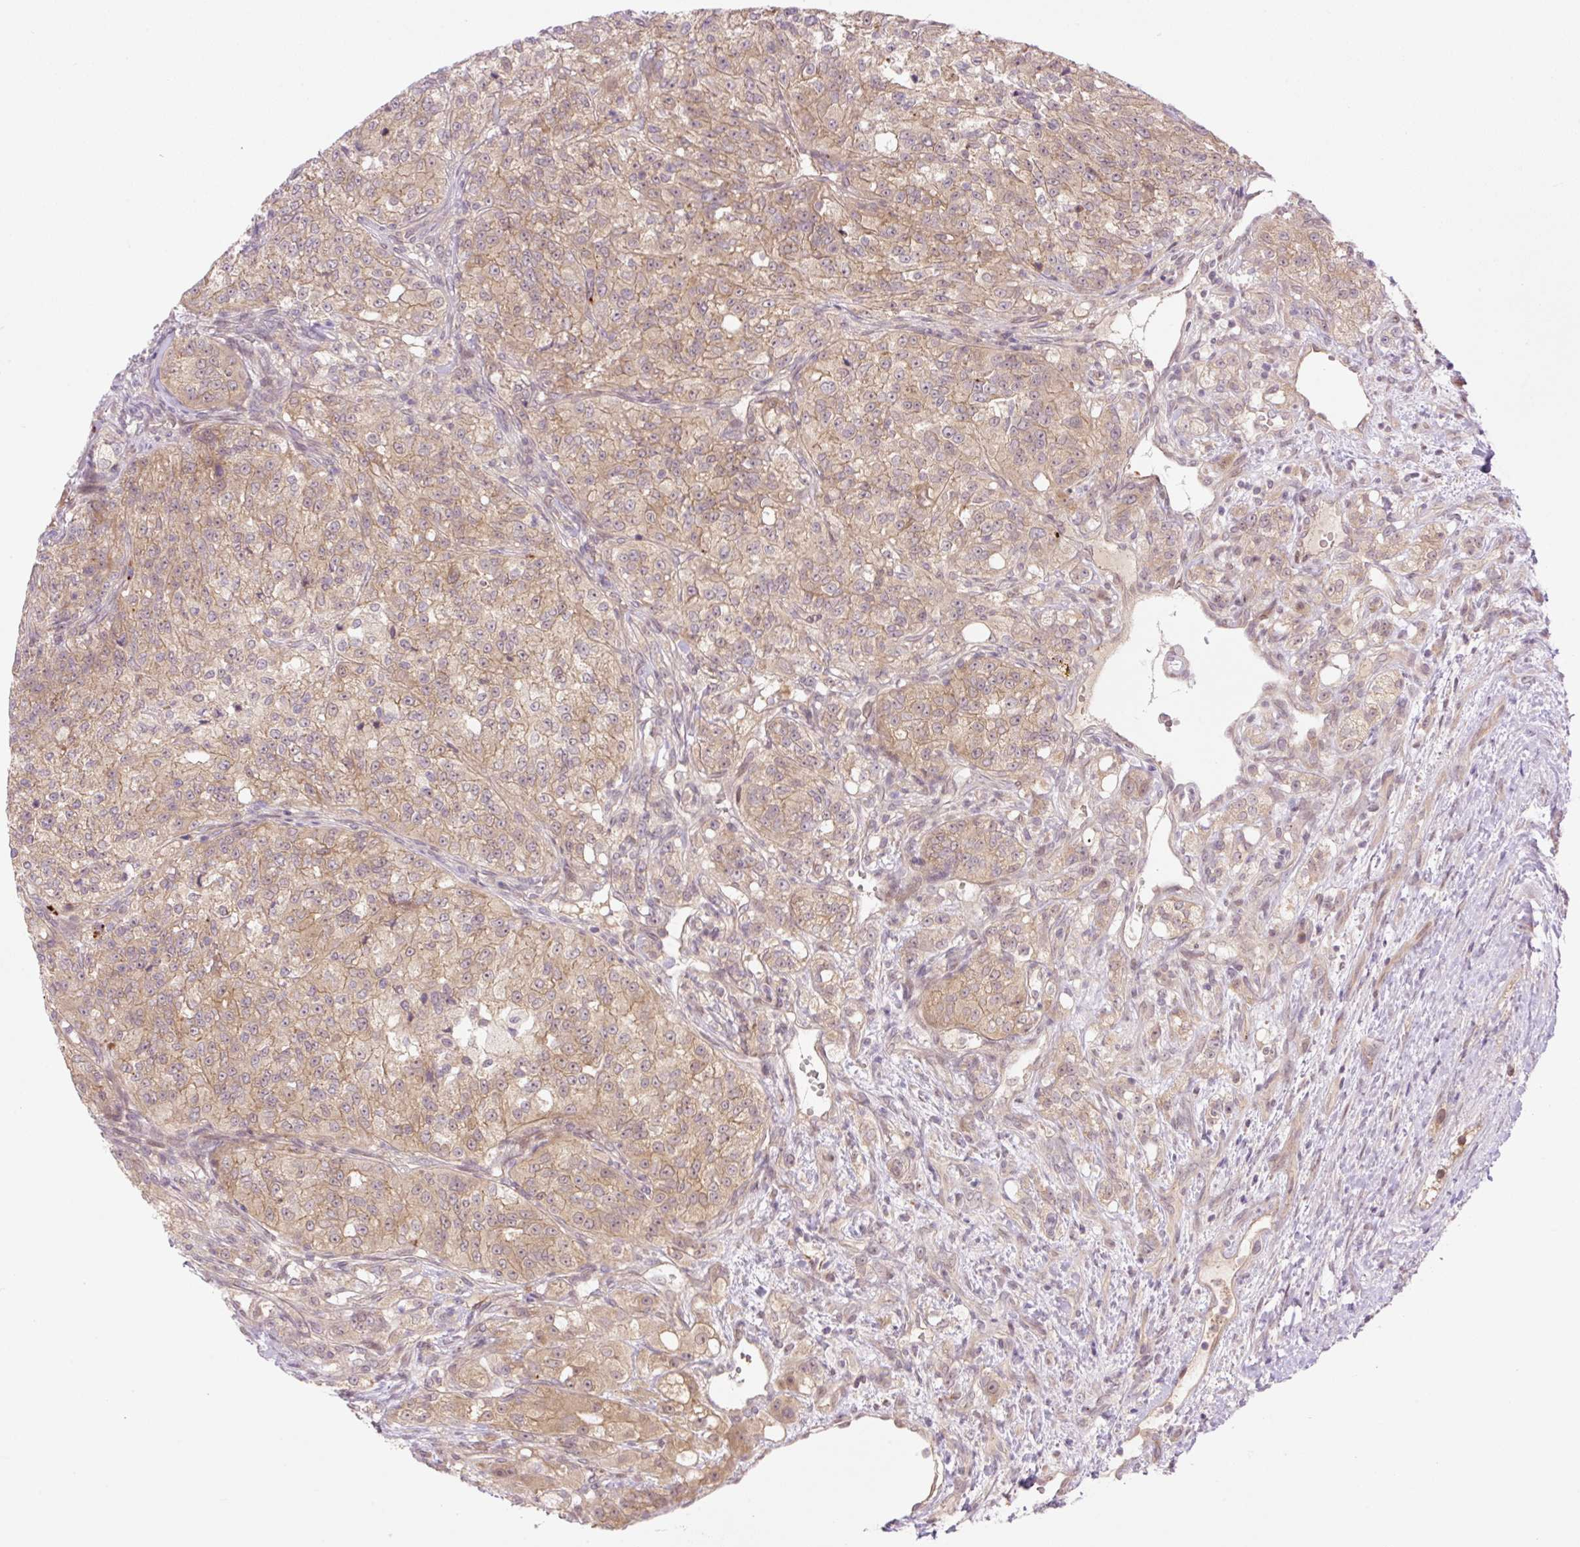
{"staining": {"intensity": "weak", "quantity": ">75%", "location": "cytoplasmic/membranous"}, "tissue": "renal cancer", "cell_type": "Tumor cells", "image_type": "cancer", "snomed": [{"axis": "morphology", "description": "Adenocarcinoma, NOS"}, {"axis": "topography", "description": "Kidney"}], "caption": "A brown stain shows weak cytoplasmic/membranous expression of a protein in human renal adenocarcinoma tumor cells.", "gene": "VPS25", "patient": {"sex": "female", "age": 63}}